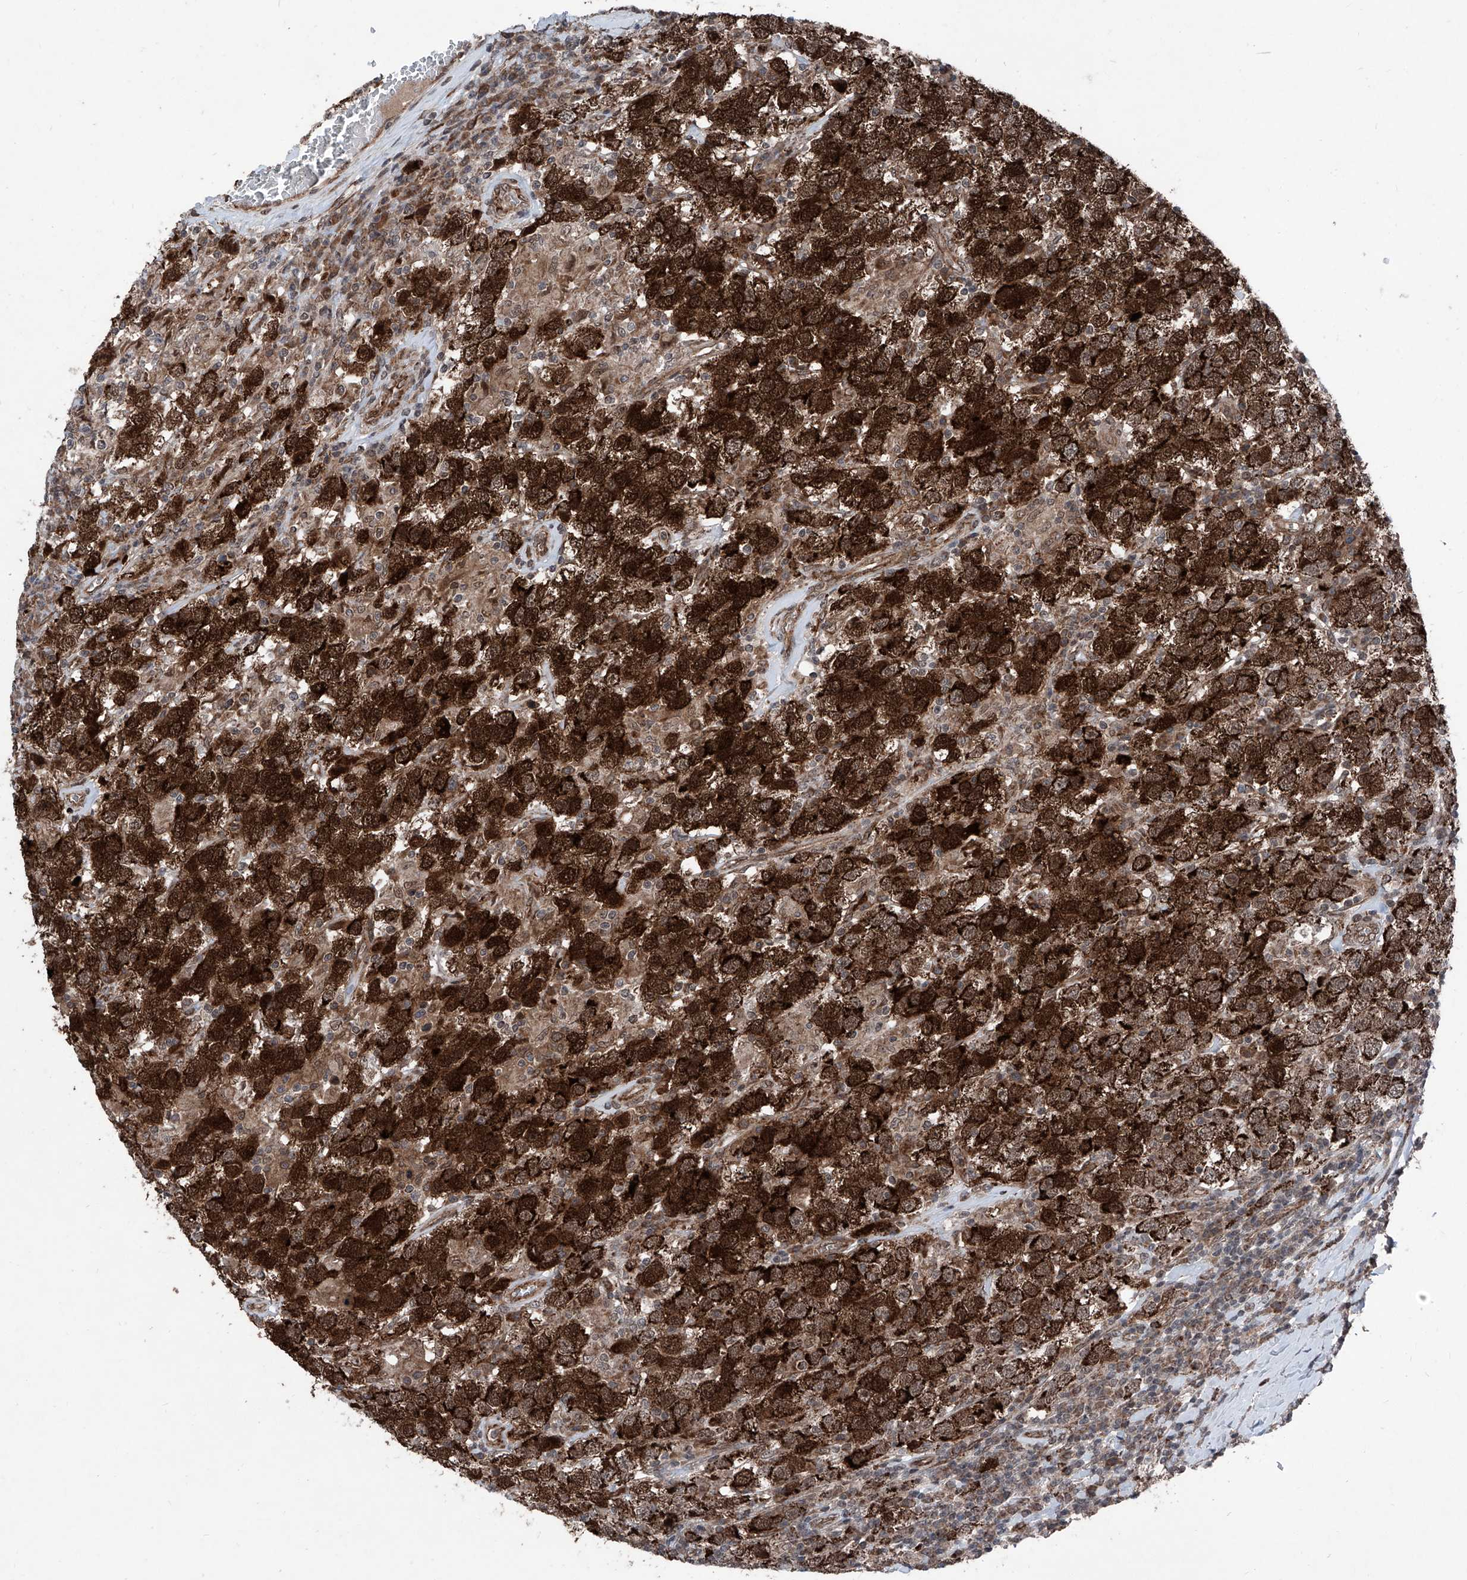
{"staining": {"intensity": "strong", "quantity": ">75%", "location": "cytoplasmic/membranous"}, "tissue": "testis cancer", "cell_type": "Tumor cells", "image_type": "cancer", "snomed": [{"axis": "morphology", "description": "Seminoma, NOS"}, {"axis": "topography", "description": "Testis"}], "caption": "Immunohistochemical staining of testis cancer (seminoma) shows high levels of strong cytoplasmic/membranous protein staining in approximately >75% of tumor cells.", "gene": "COA7", "patient": {"sex": "male", "age": 41}}